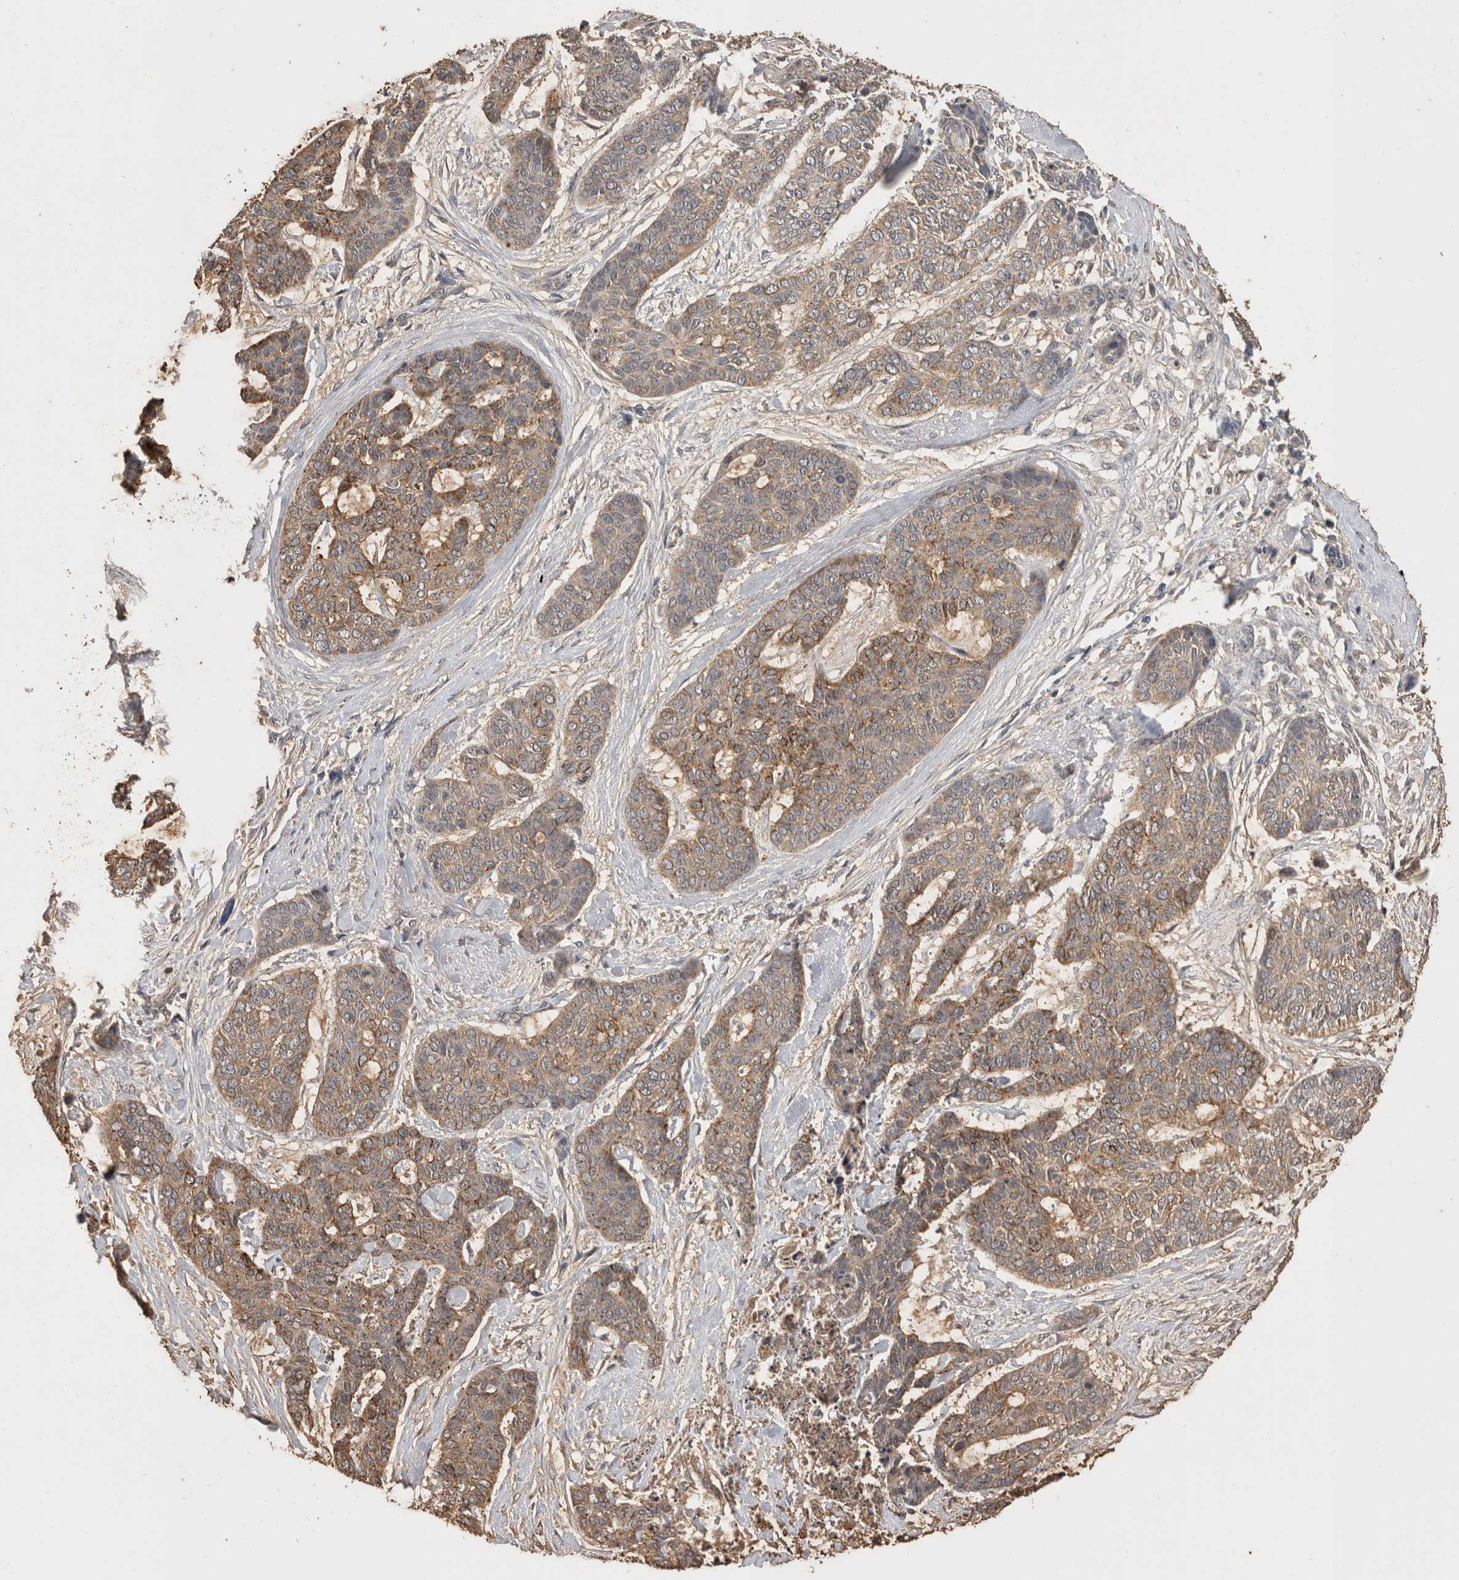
{"staining": {"intensity": "weak", "quantity": ">75%", "location": "cytoplasmic/membranous"}, "tissue": "skin cancer", "cell_type": "Tumor cells", "image_type": "cancer", "snomed": [{"axis": "morphology", "description": "Basal cell carcinoma"}, {"axis": "topography", "description": "Skin"}], "caption": "High-power microscopy captured an IHC photomicrograph of skin basal cell carcinoma, revealing weak cytoplasmic/membranous positivity in approximately >75% of tumor cells.", "gene": "PREP", "patient": {"sex": "female", "age": 64}}